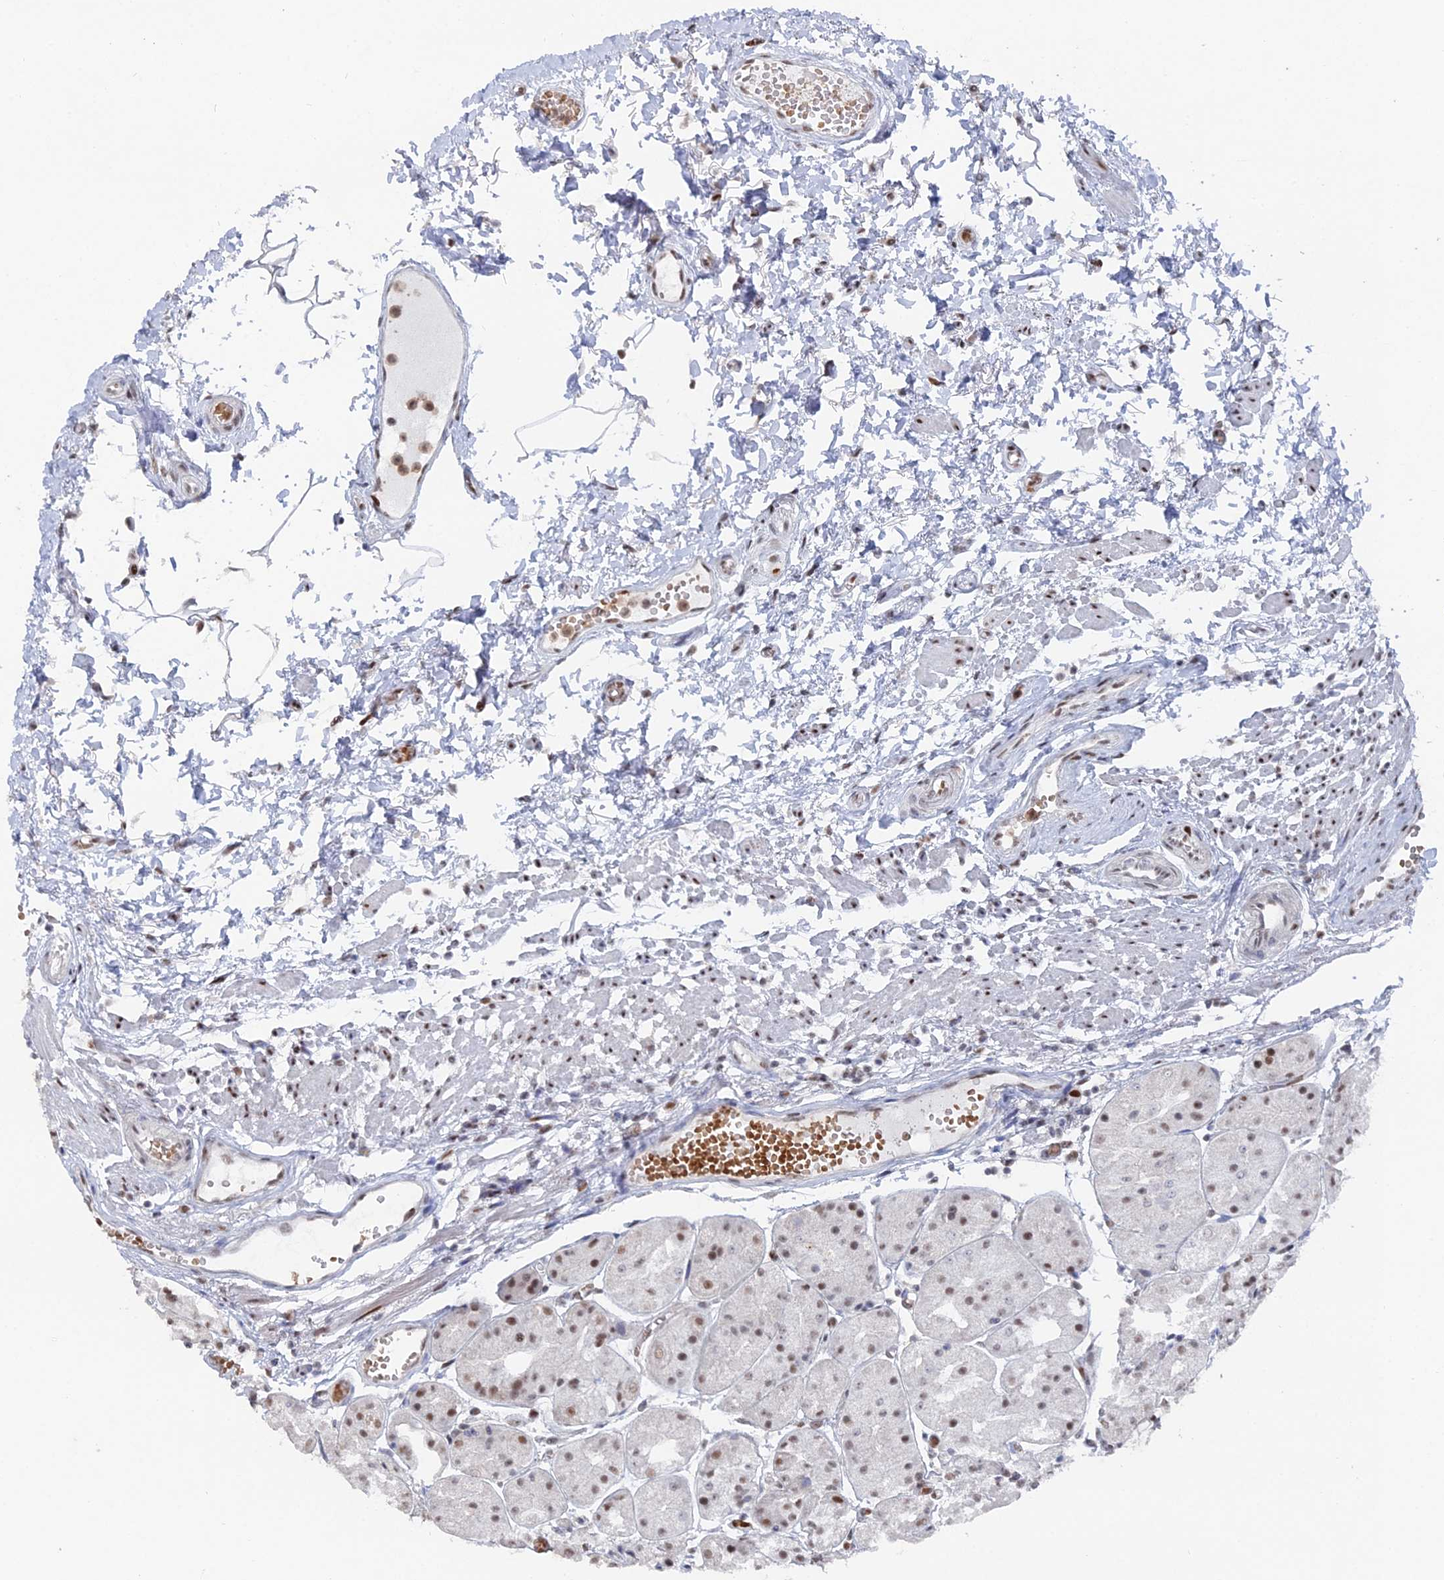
{"staining": {"intensity": "moderate", "quantity": ">75%", "location": "nuclear"}, "tissue": "stomach", "cell_type": "Glandular cells", "image_type": "normal", "snomed": [{"axis": "morphology", "description": "Normal tissue, NOS"}, {"axis": "topography", "description": "Stomach, upper"}], "caption": "IHC staining of normal stomach, which reveals medium levels of moderate nuclear positivity in about >75% of glandular cells indicating moderate nuclear protein positivity. The staining was performed using DAB (3,3'-diaminobenzidine) (brown) for protein detection and nuclei were counterstained in hematoxylin (blue).", "gene": "GSC2", "patient": {"sex": "male", "age": 72}}